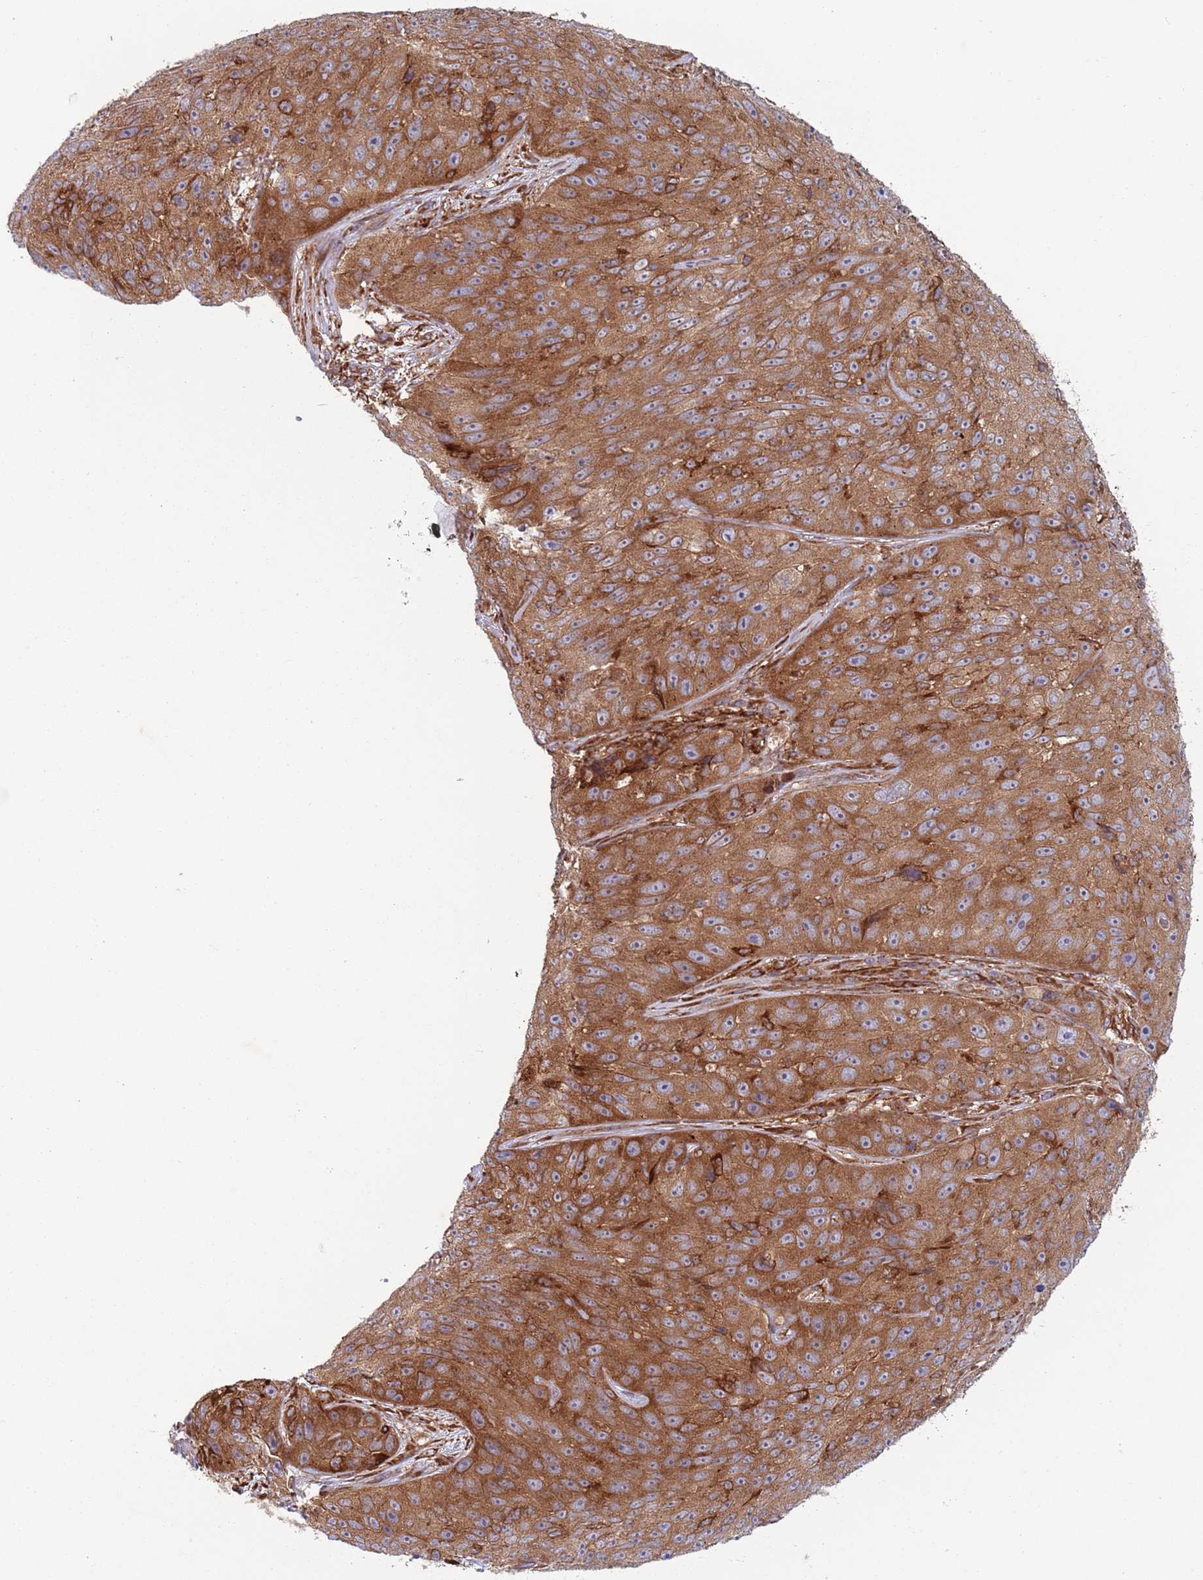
{"staining": {"intensity": "moderate", "quantity": ">75%", "location": "cytoplasmic/membranous"}, "tissue": "skin cancer", "cell_type": "Tumor cells", "image_type": "cancer", "snomed": [{"axis": "morphology", "description": "Squamous cell carcinoma, NOS"}, {"axis": "topography", "description": "Skin"}], "caption": "High-magnification brightfield microscopy of skin cancer (squamous cell carcinoma) stained with DAB (brown) and counterstained with hematoxylin (blue). tumor cells exhibit moderate cytoplasmic/membranous expression is present in approximately>75% of cells. The protein of interest is stained brown, and the nuclei are stained in blue (DAB IHC with brightfield microscopy, high magnification).", "gene": "ZMYM5", "patient": {"sex": "female", "age": 87}}